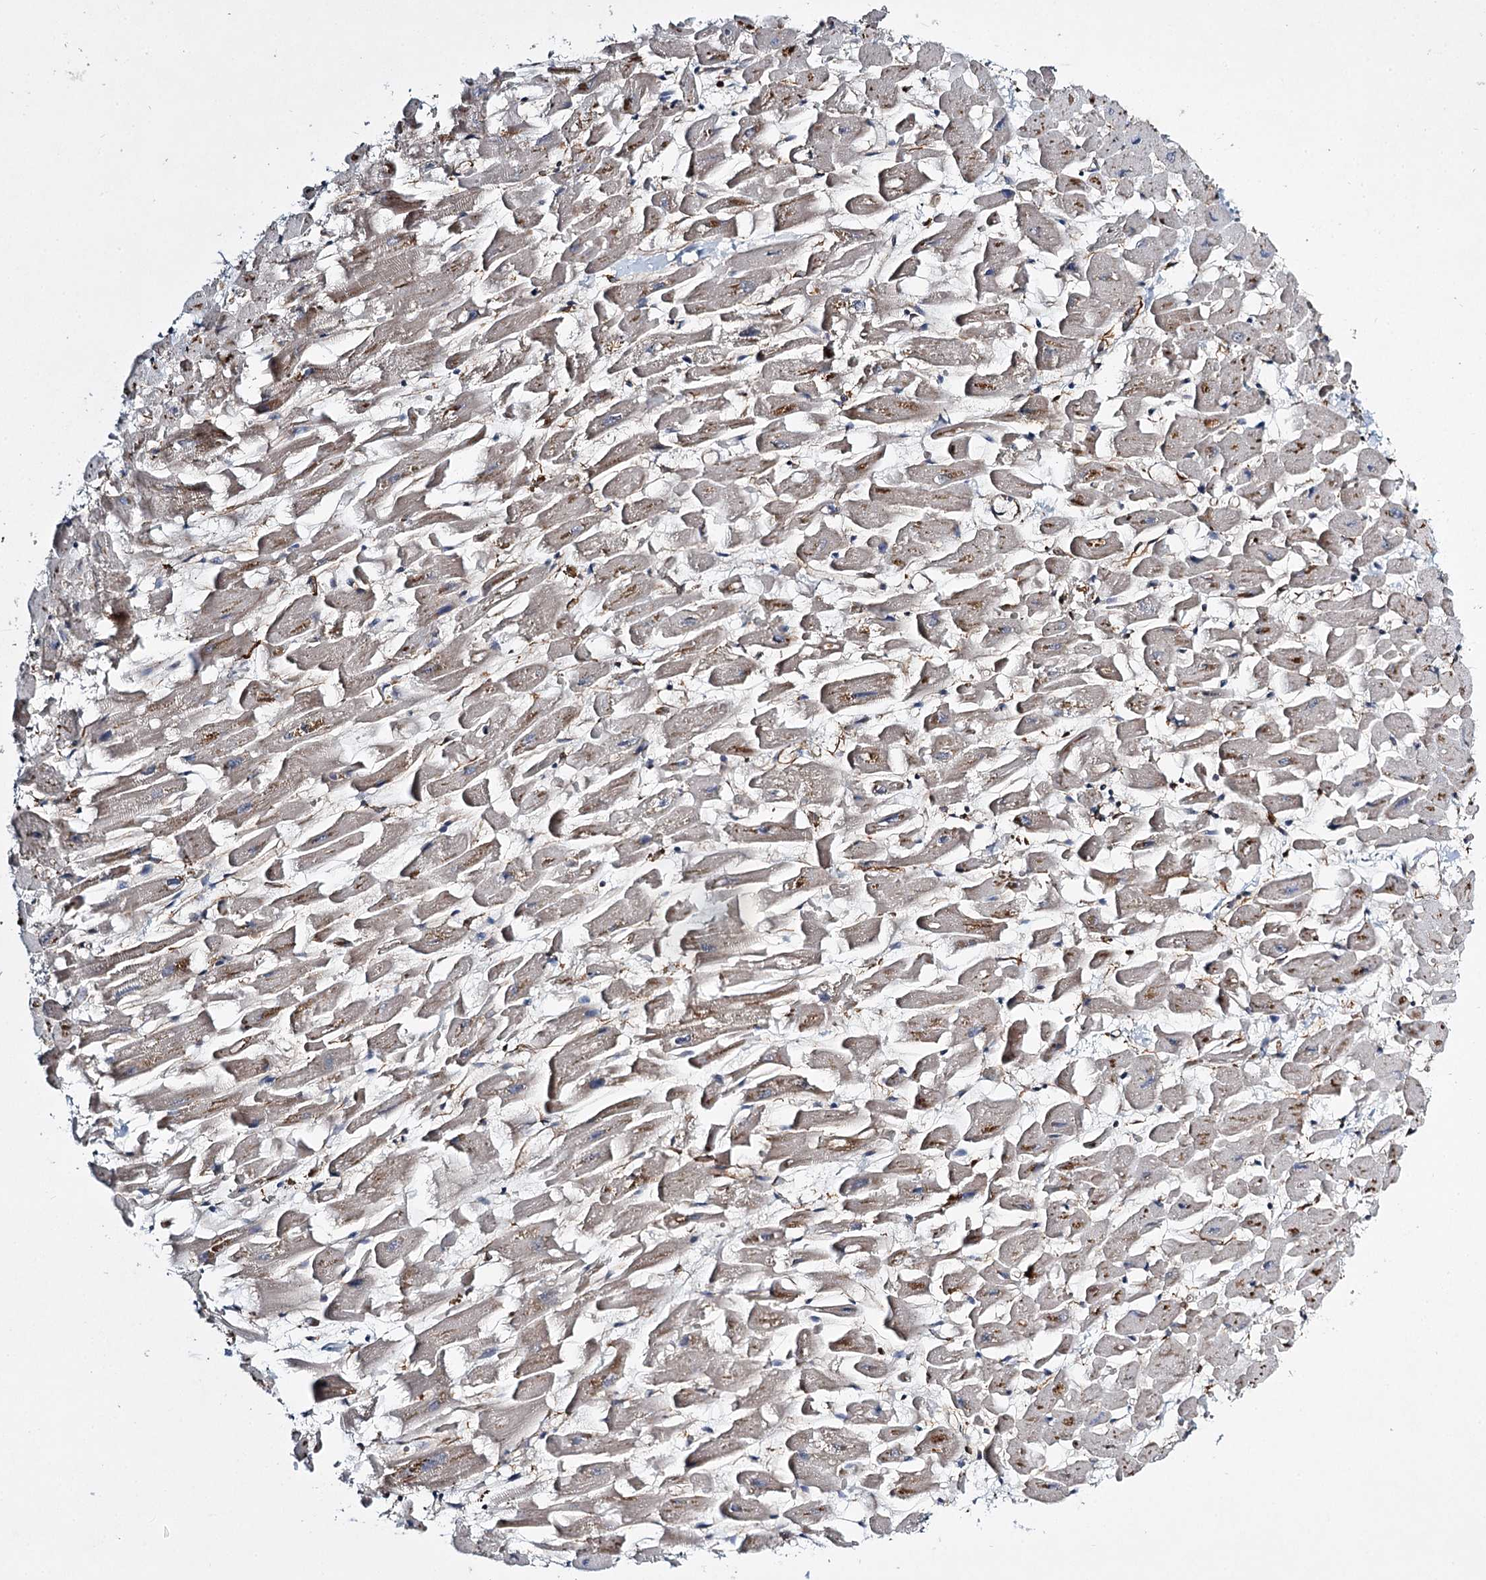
{"staining": {"intensity": "weak", "quantity": "25%-75%", "location": "cytoplasmic/membranous"}, "tissue": "heart muscle", "cell_type": "Cardiomyocytes", "image_type": "normal", "snomed": [{"axis": "morphology", "description": "Normal tissue, NOS"}, {"axis": "topography", "description": "Heart"}], "caption": "Normal heart muscle shows weak cytoplasmic/membranous positivity in approximately 25%-75% of cardiomyocytes The staining was performed using DAB (3,3'-diaminobenzidine), with brown indicating positive protein expression. Nuclei are stained blue with hematoxylin..", "gene": "DPEP2", "patient": {"sex": "female", "age": 64}}